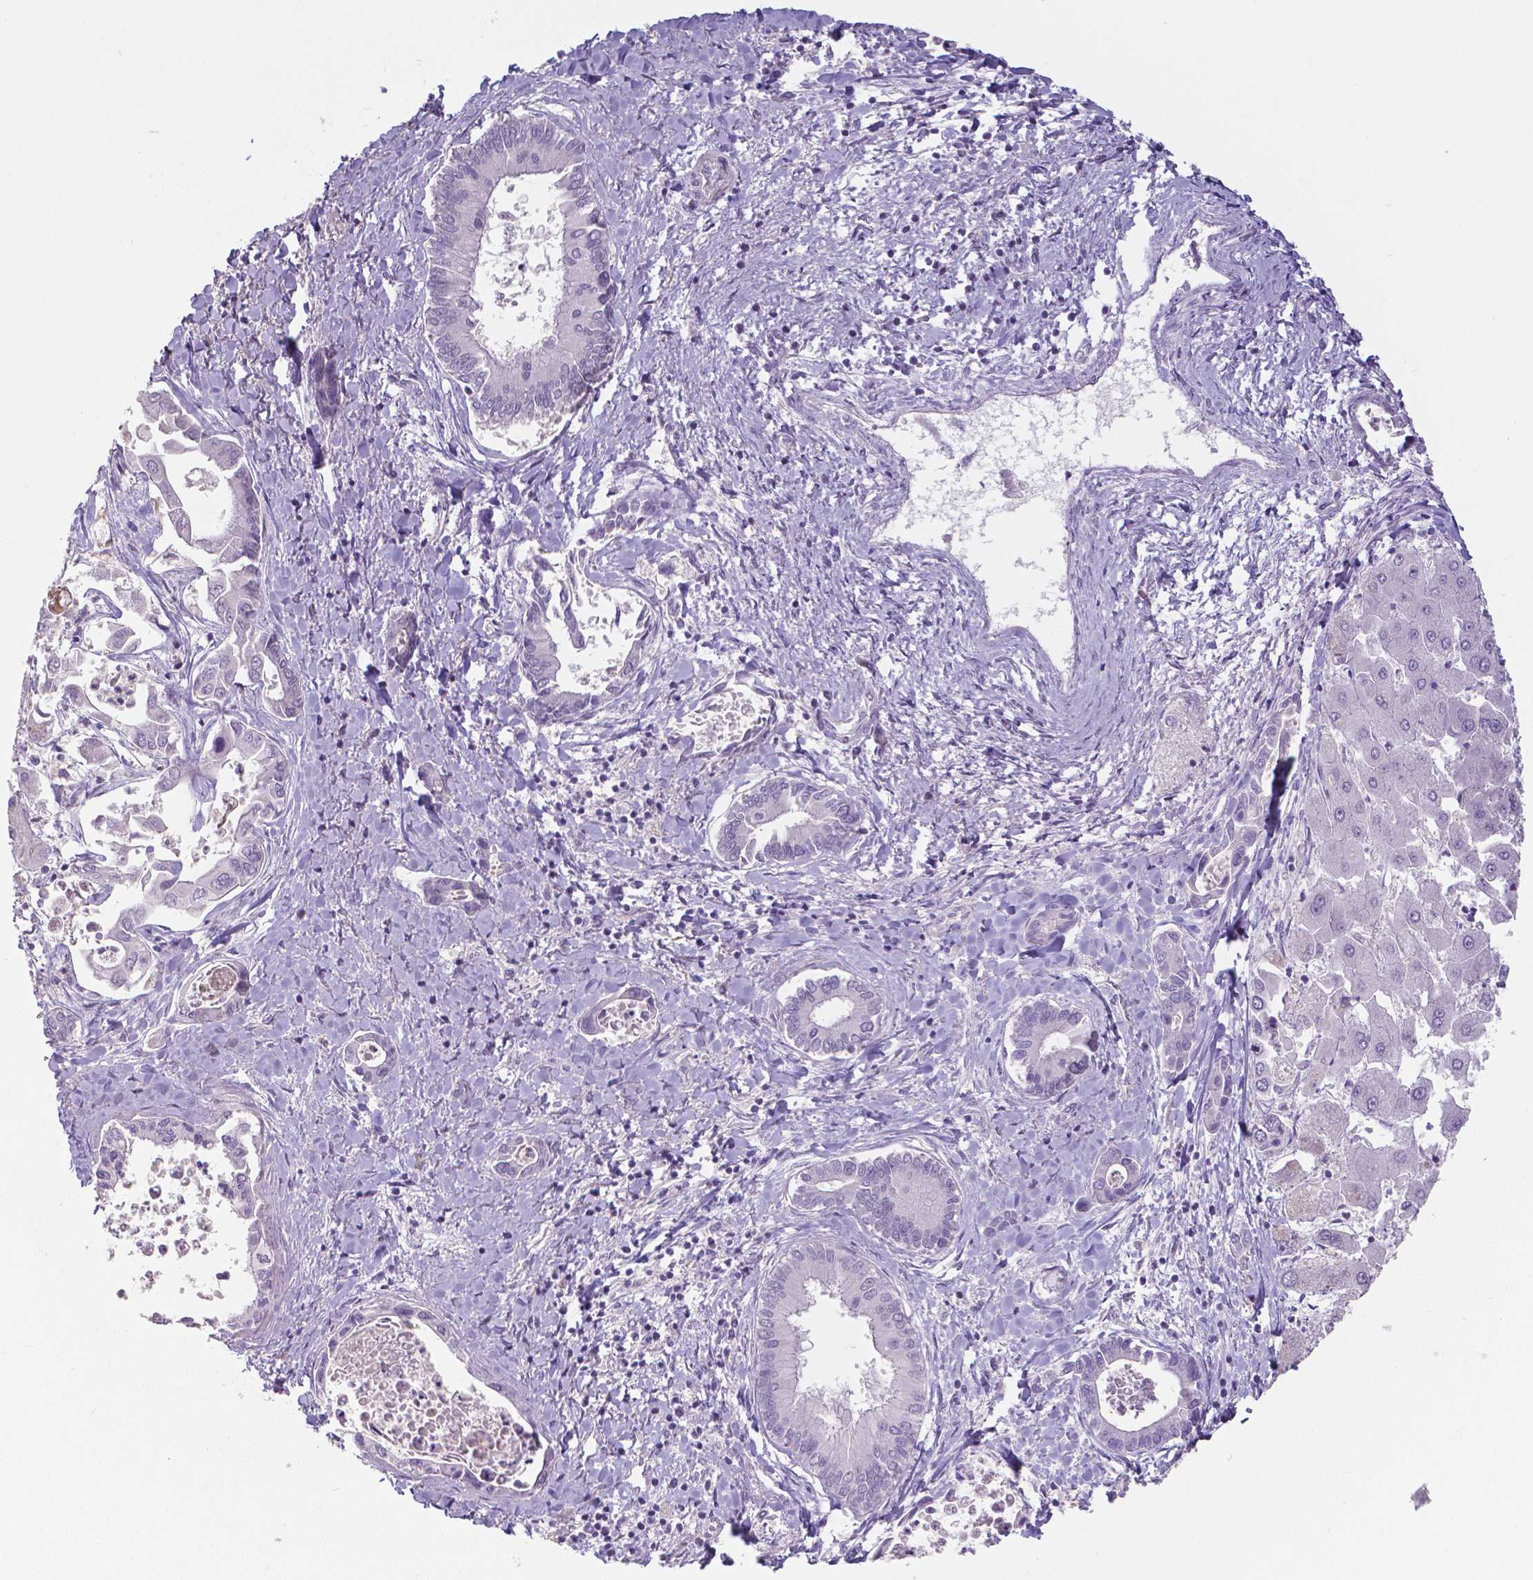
{"staining": {"intensity": "negative", "quantity": "none", "location": "none"}, "tissue": "liver cancer", "cell_type": "Tumor cells", "image_type": "cancer", "snomed": [{"axis": "morphology", "description": "Cholangiocarcinoma"}, {"axis": "topography", "description": "Liver"}], "caption": "Immunohistochemistry (IHC) micrograph of cholangiocarcinoma (liver) stained for a protein (brown), which displays no positivity in tumor cells.", "gene": "CRMP1", "patient": {"sex": "male", "age": 66}}